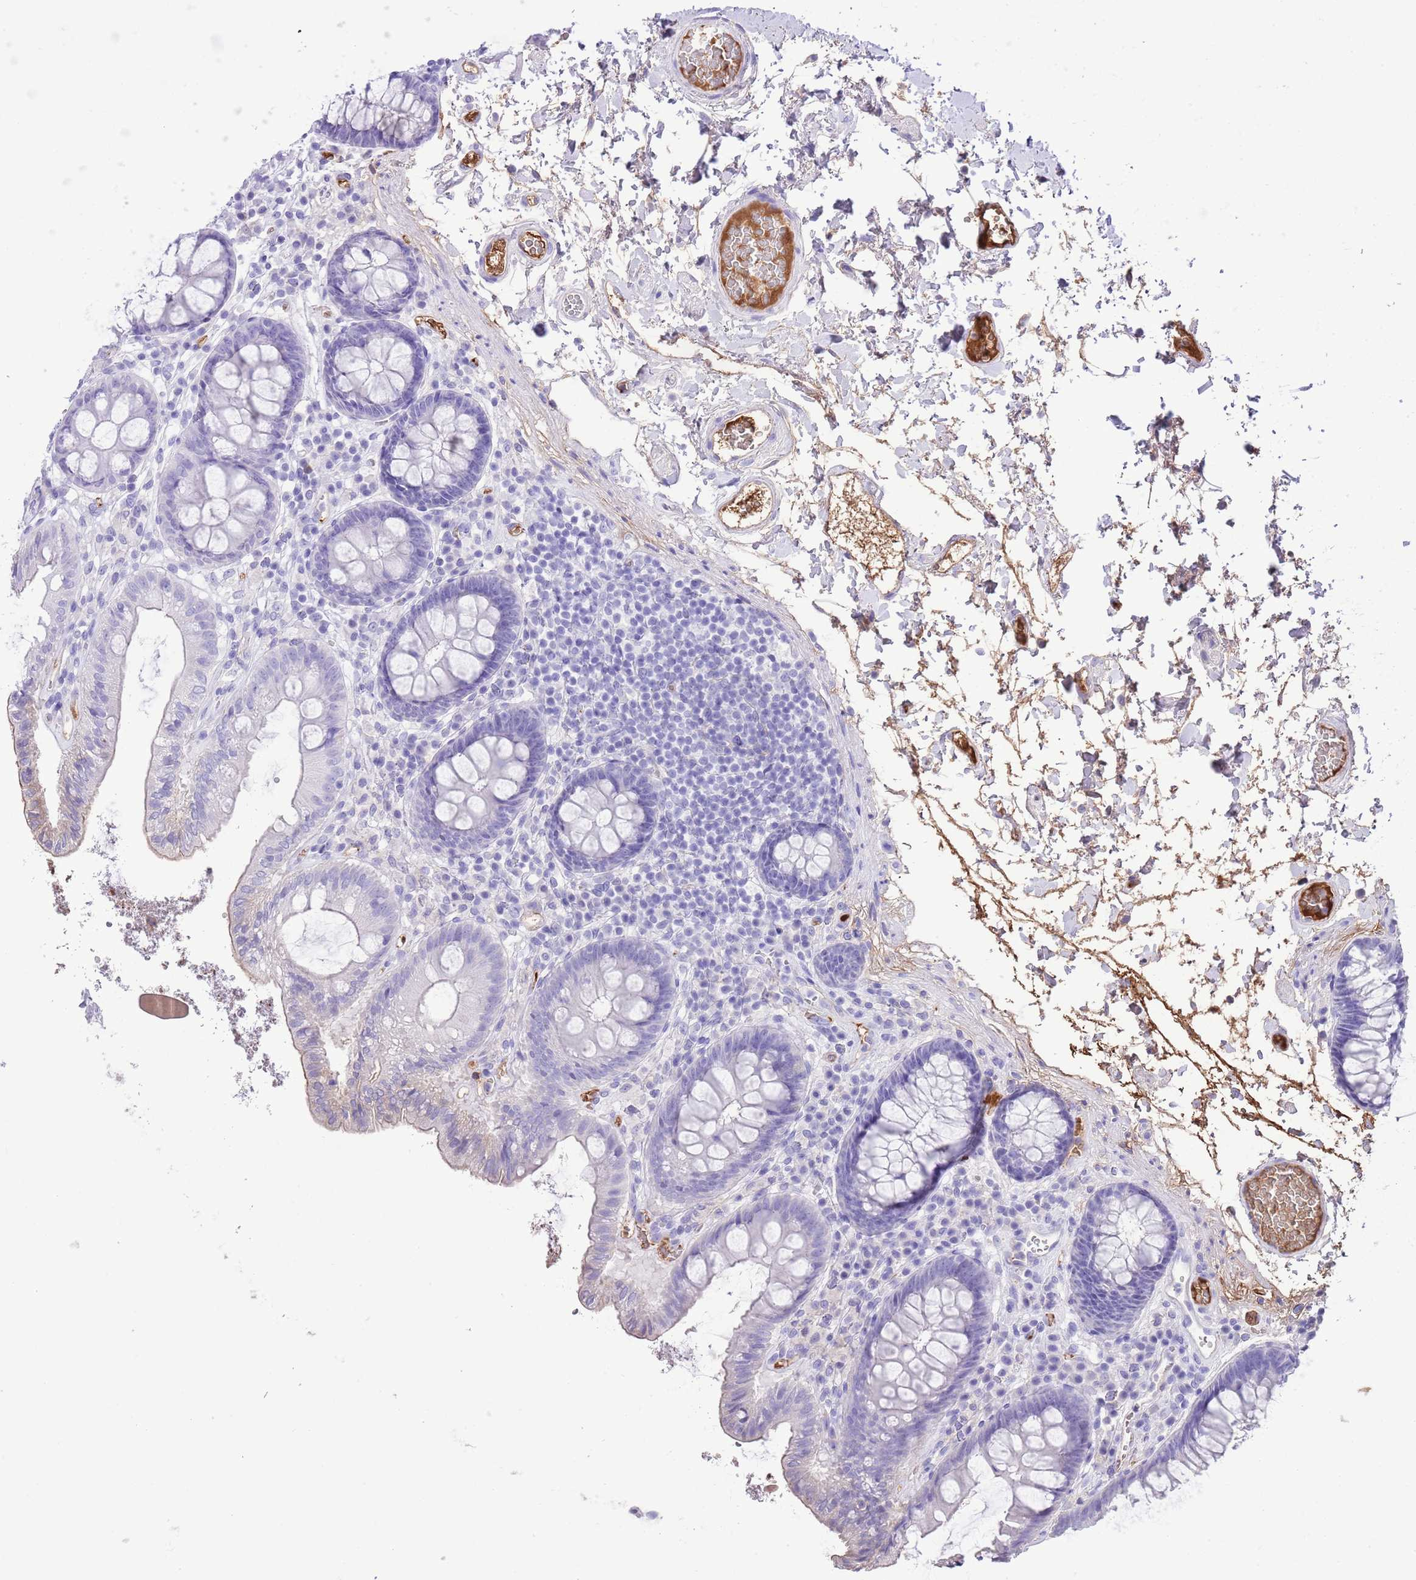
{"staining": {"intensity": "weak", "quantity": "<25%", "location": "cytoplasmic/membranous"}, "tissue": "colon", "cell_type": "Endothelial cells", "image_type": "normal", "snomed": [{"axis": "morphology", "description": "Normal tissue, NOS"}, {"axis": "topography", "description": "Colon"}], "caption": "Human colon stained for a protein using immunohistochemistry (IHC) shows no positivity in endothelial cells.", "gene": "IGF1", "patient": {"sex": "male", "age": 84}}